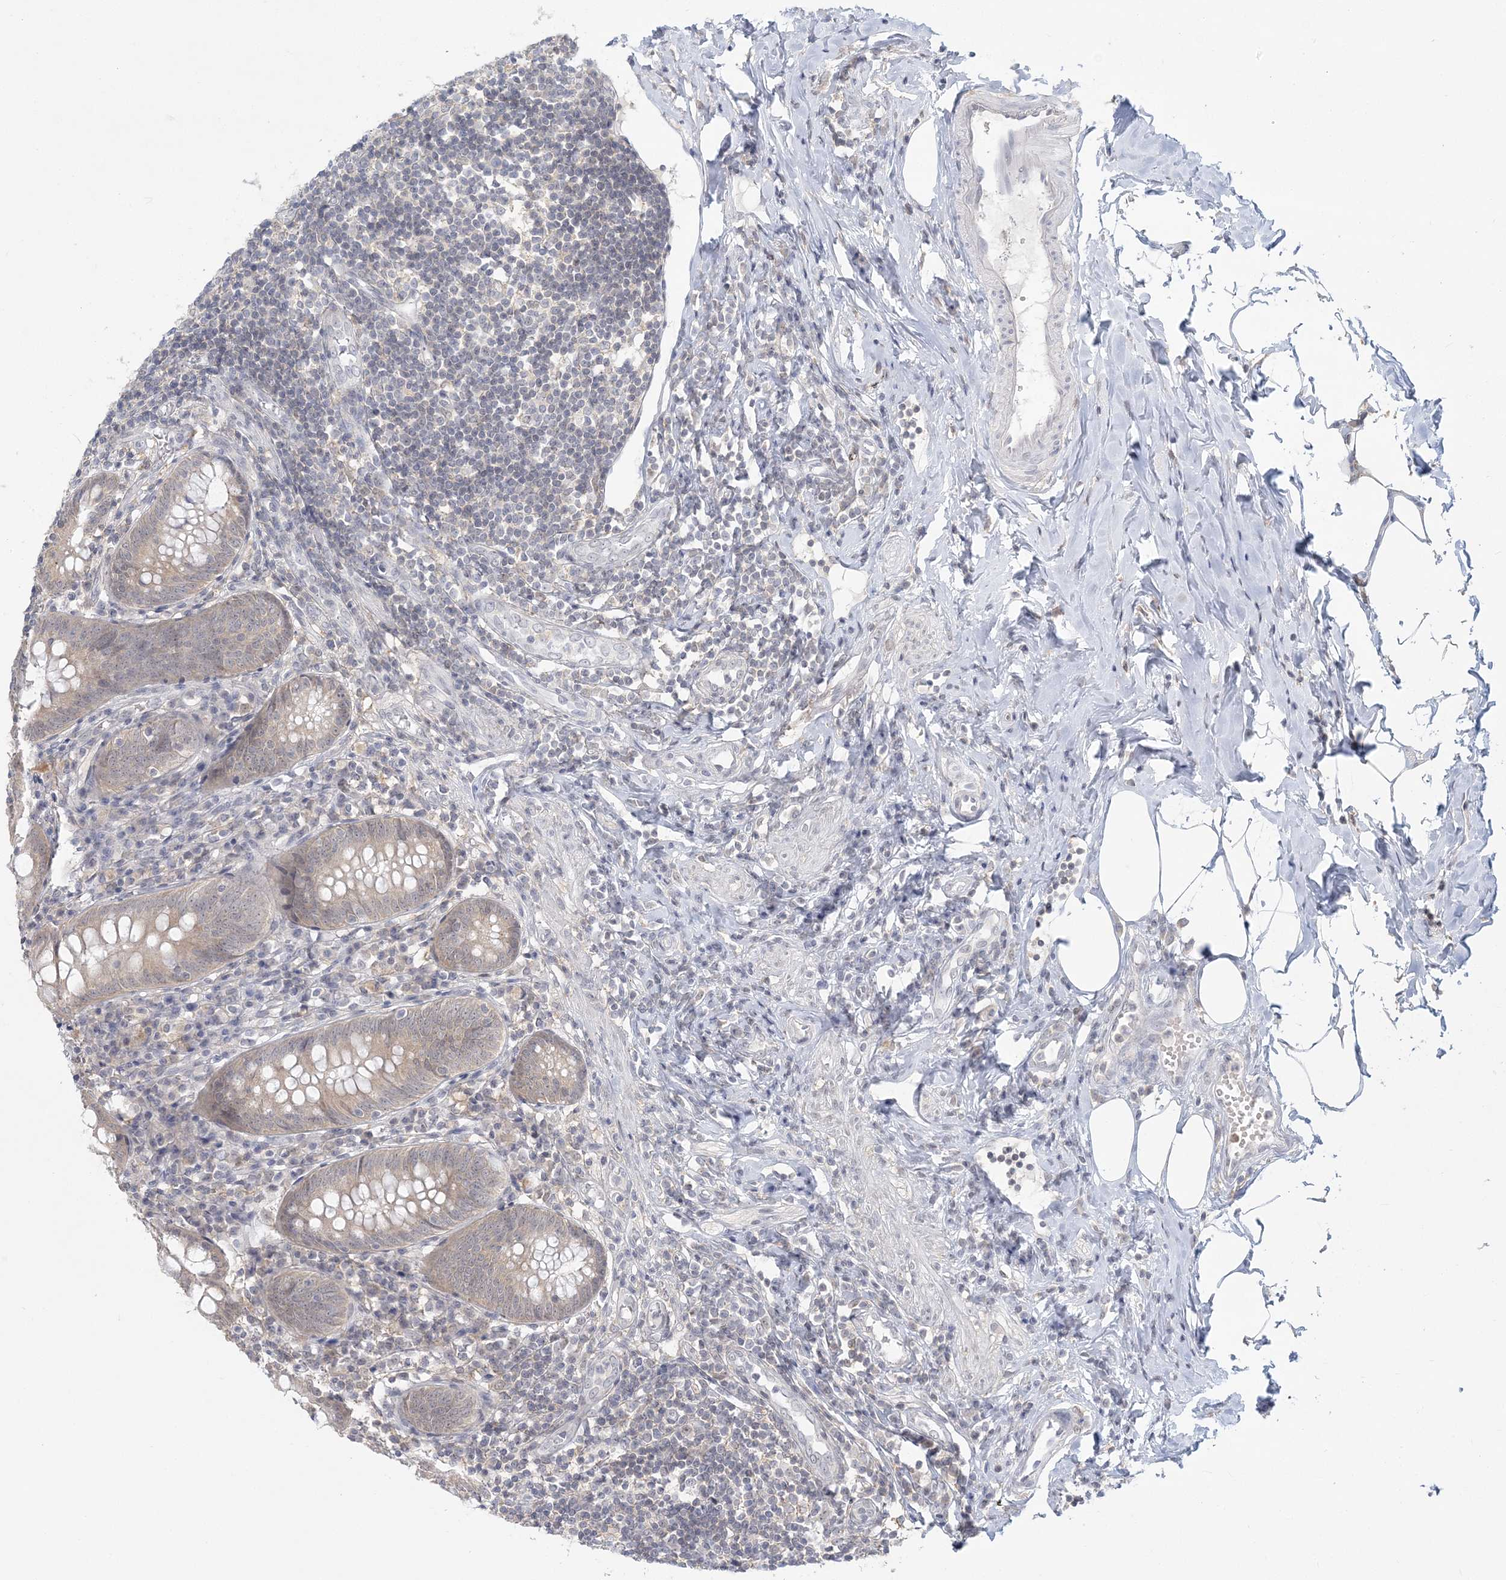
{"staining": {"intensity": "weak", "quantity": "25%-75%", "location": "cytoplasmic/membranous,nuclear"}, "tissue": "appendix", "cell_type": "Glandular cells", "image_type": "normal", "snomed": [{"axis": "morphology", "description": "Normal tissue, NOS"}, {"axis": "topography", "description": "Appendix"}], "caption": "Benign appendix displays weak cytoplasmic/membranous,nuclear staining in about 25%-75% of glandular cells The staining is performed using DAB (3,3'-diaminobenzidine) brown chromogen to label protein expression. The nuclei are counter-stained blue using hematoxylin..", "gene": "ANKS1A", "patient": {"sex": "female", "age": 54}}